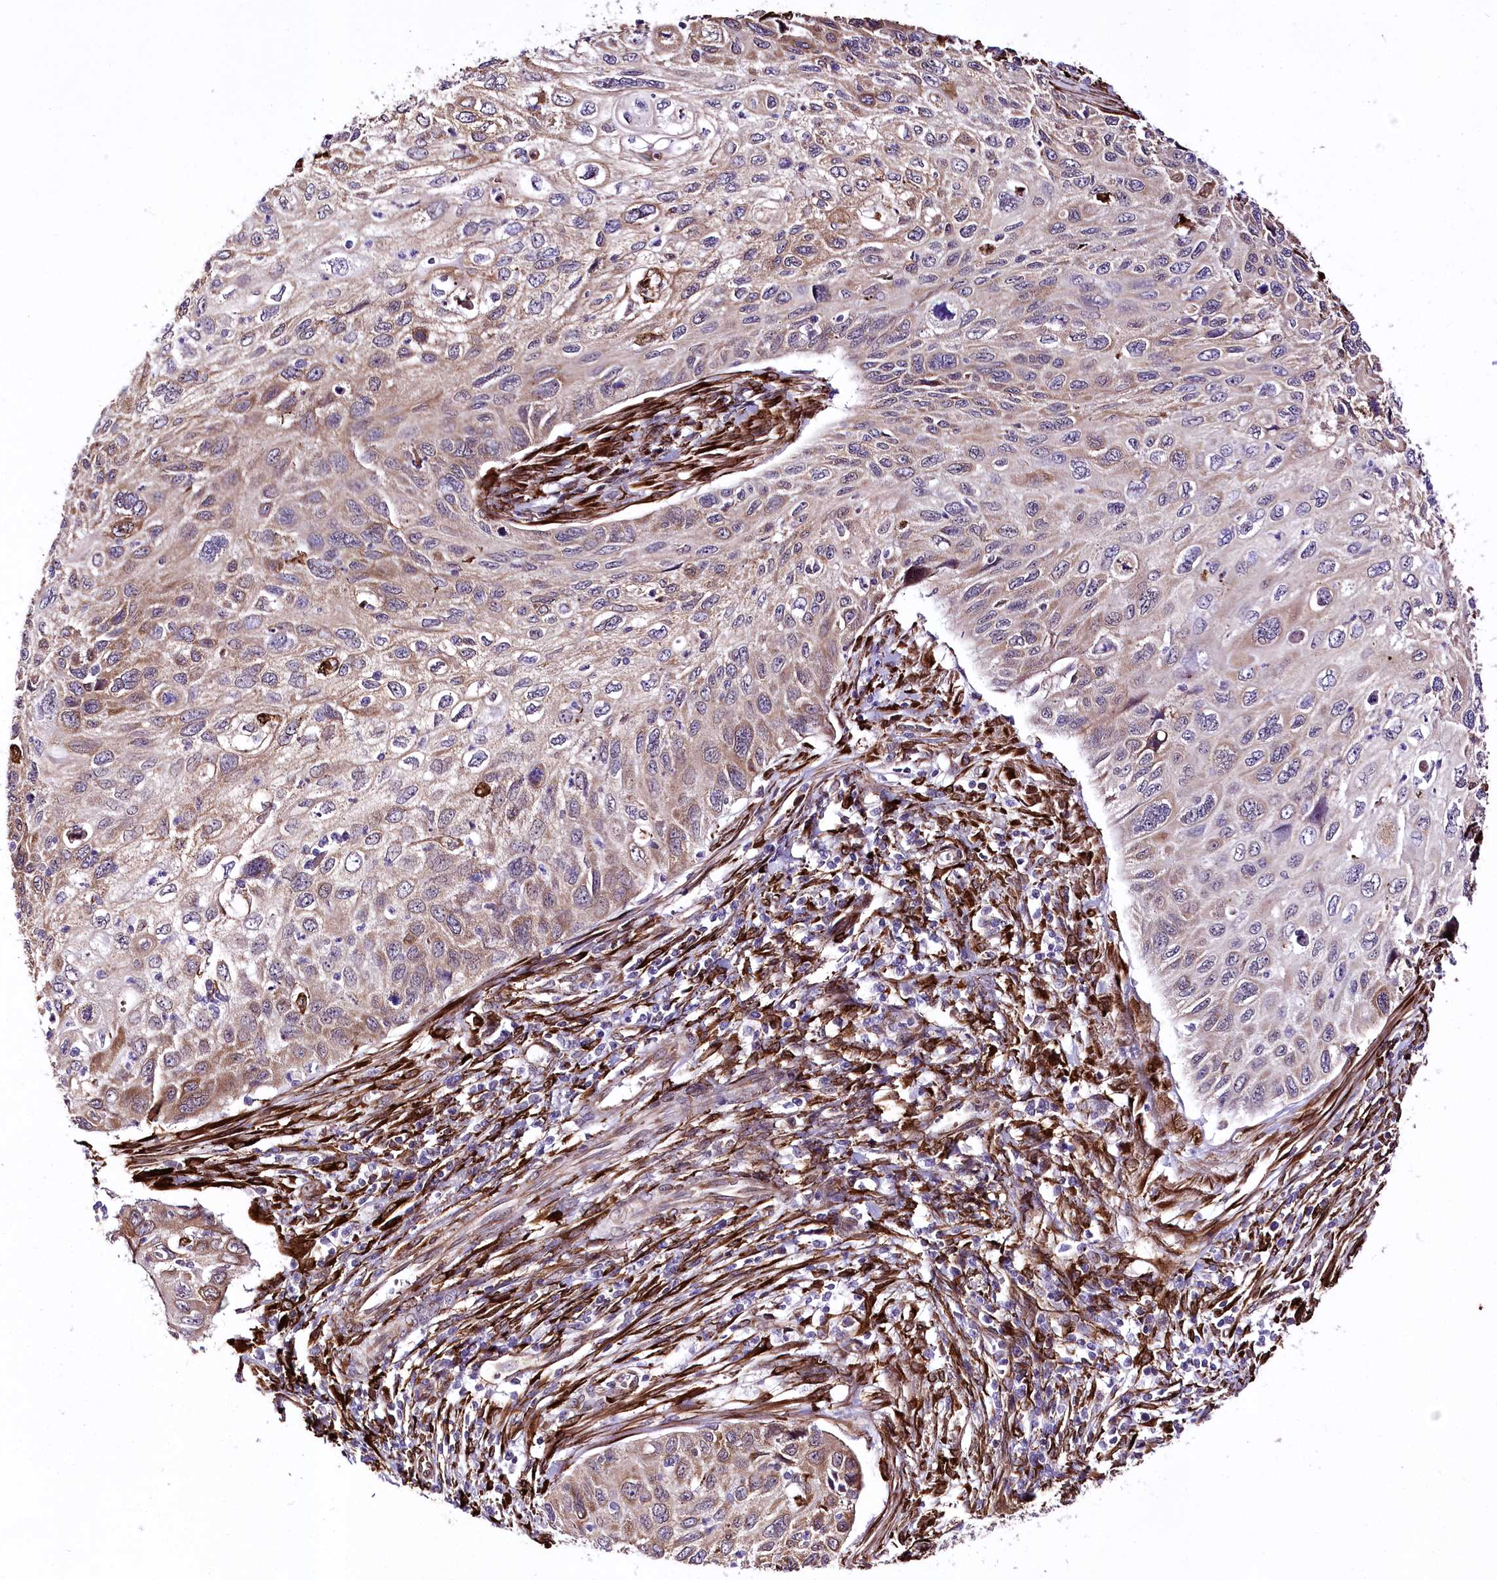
{"staining": {"intensity": "weak", "quantity": ">75%", "location": "cytoplasmic/membranous"}, "tissue": "cervical cancer", "cell_type": "Tumor cells", "image_type": "cancer", "snomed": [{"axis": "morphology", "description": "Squamous cell carcinoma, NOS"}, {"axis": "topography", "description": "Cervix"}], "caption": "Protein staining demonstrates weak cytoplasmic/membranous expression in approximately >75% of tumor cells in cervical cancer (squamous cell carcinoma).", "gene": "WWC1", "patient": {"sex": "female", "age": 70}}